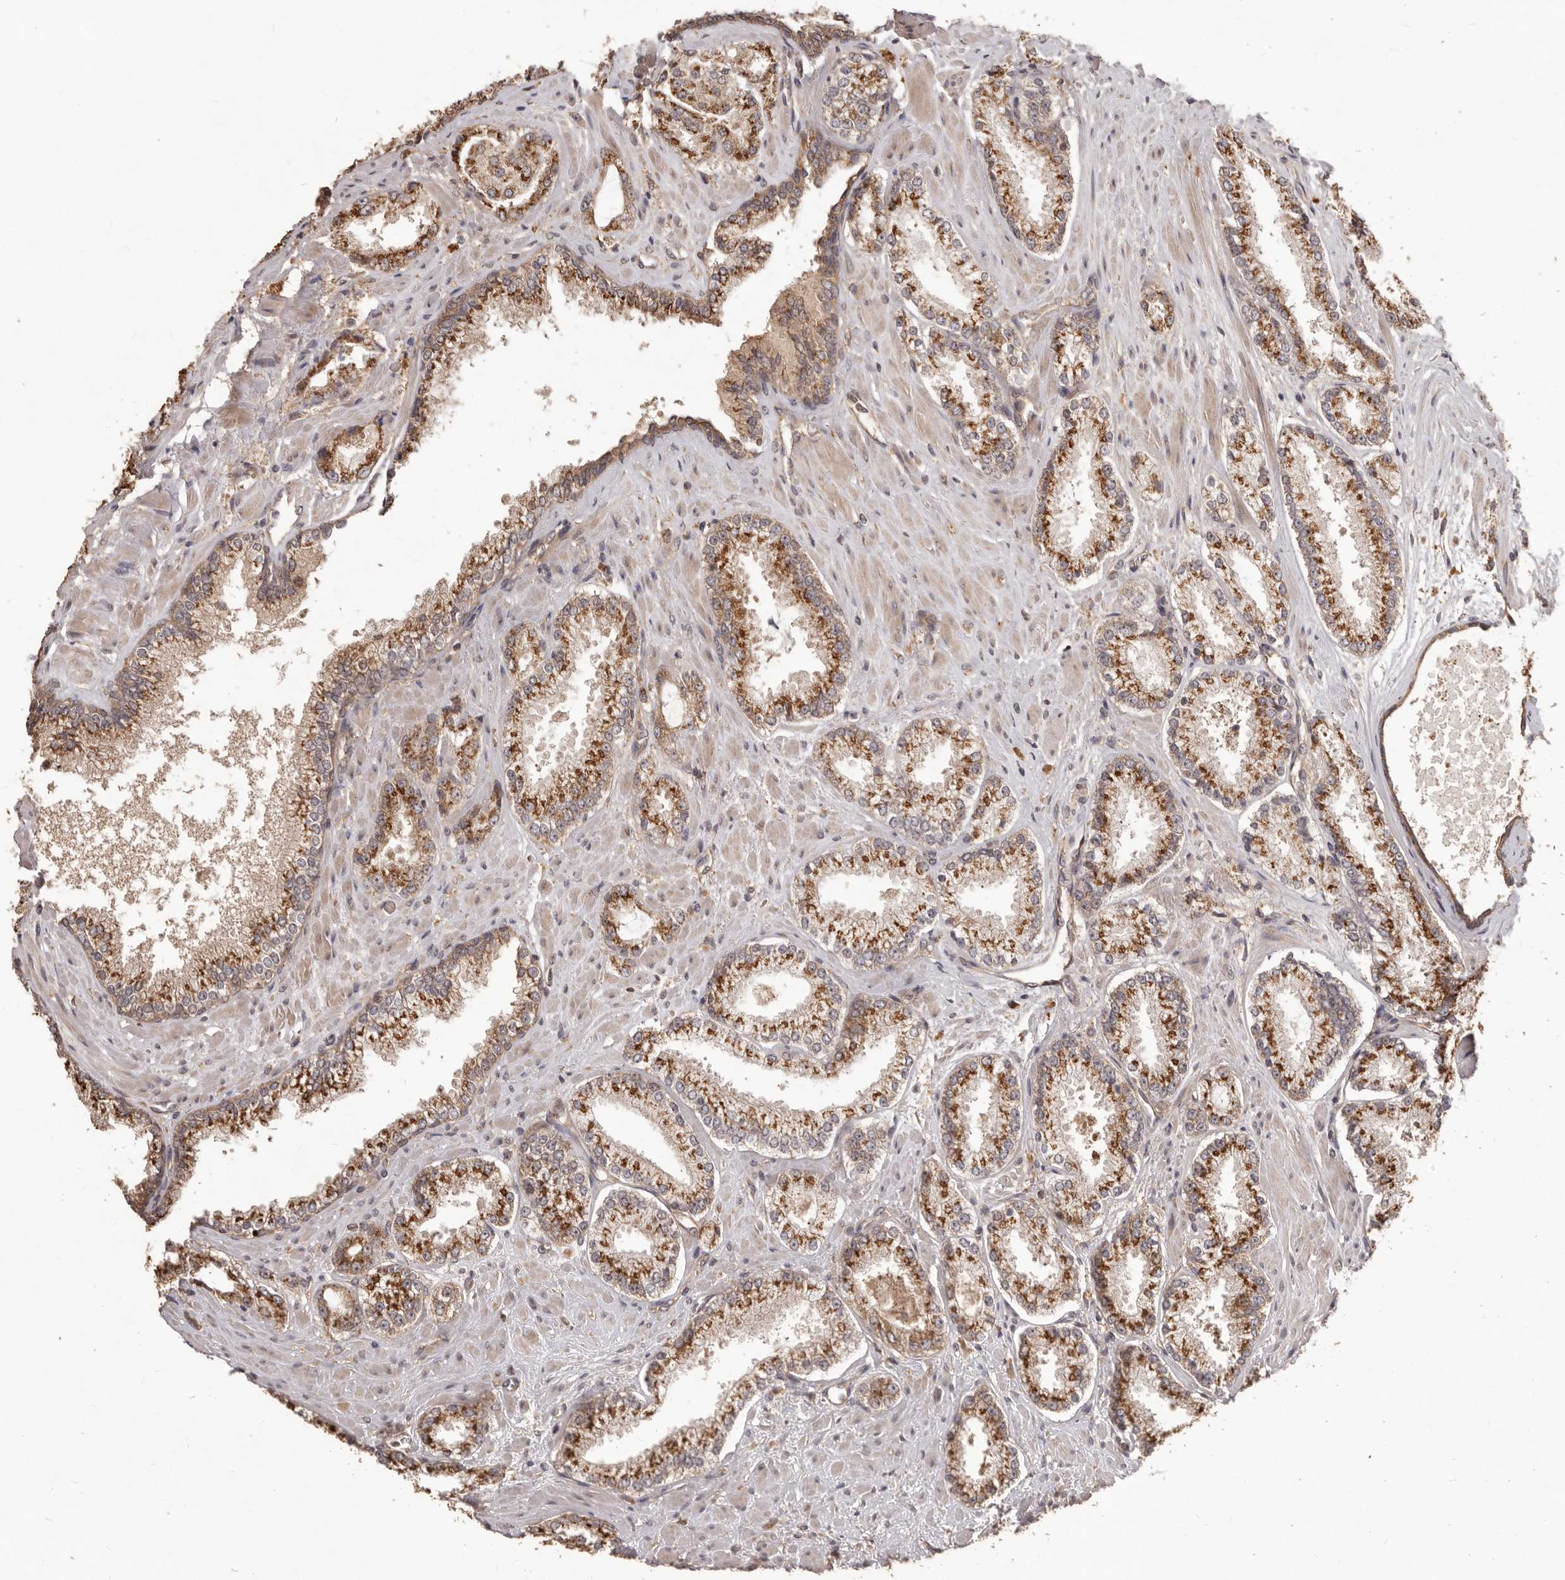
{"staining": {"intensity": "strong", "quantity": ">75%", "location": "cytoplasmic/membranous"}, "tissue": "prostate cancer", "cell_type": "Tumor cells", "image_type": "cancer", "snomed": [{"axis": "morphology", "description": "Adenocarcinoma, High grade"}, {"axis": "topography", "description": "Prostate"}], "caption": "DAB (3,3'-diaminobenzidine) immunohistochemical staining of human prostate high-grade adenocarcinoma exhibits strong cytoplasmic/membranous protein positivity in approximately >75% of tumor cells. Immunohistochemistry (ihc) stains the protein in brown and the nuclei are stained blue.", "gene": "MTO1", "patient": {"sex": "male", "age": 73}}